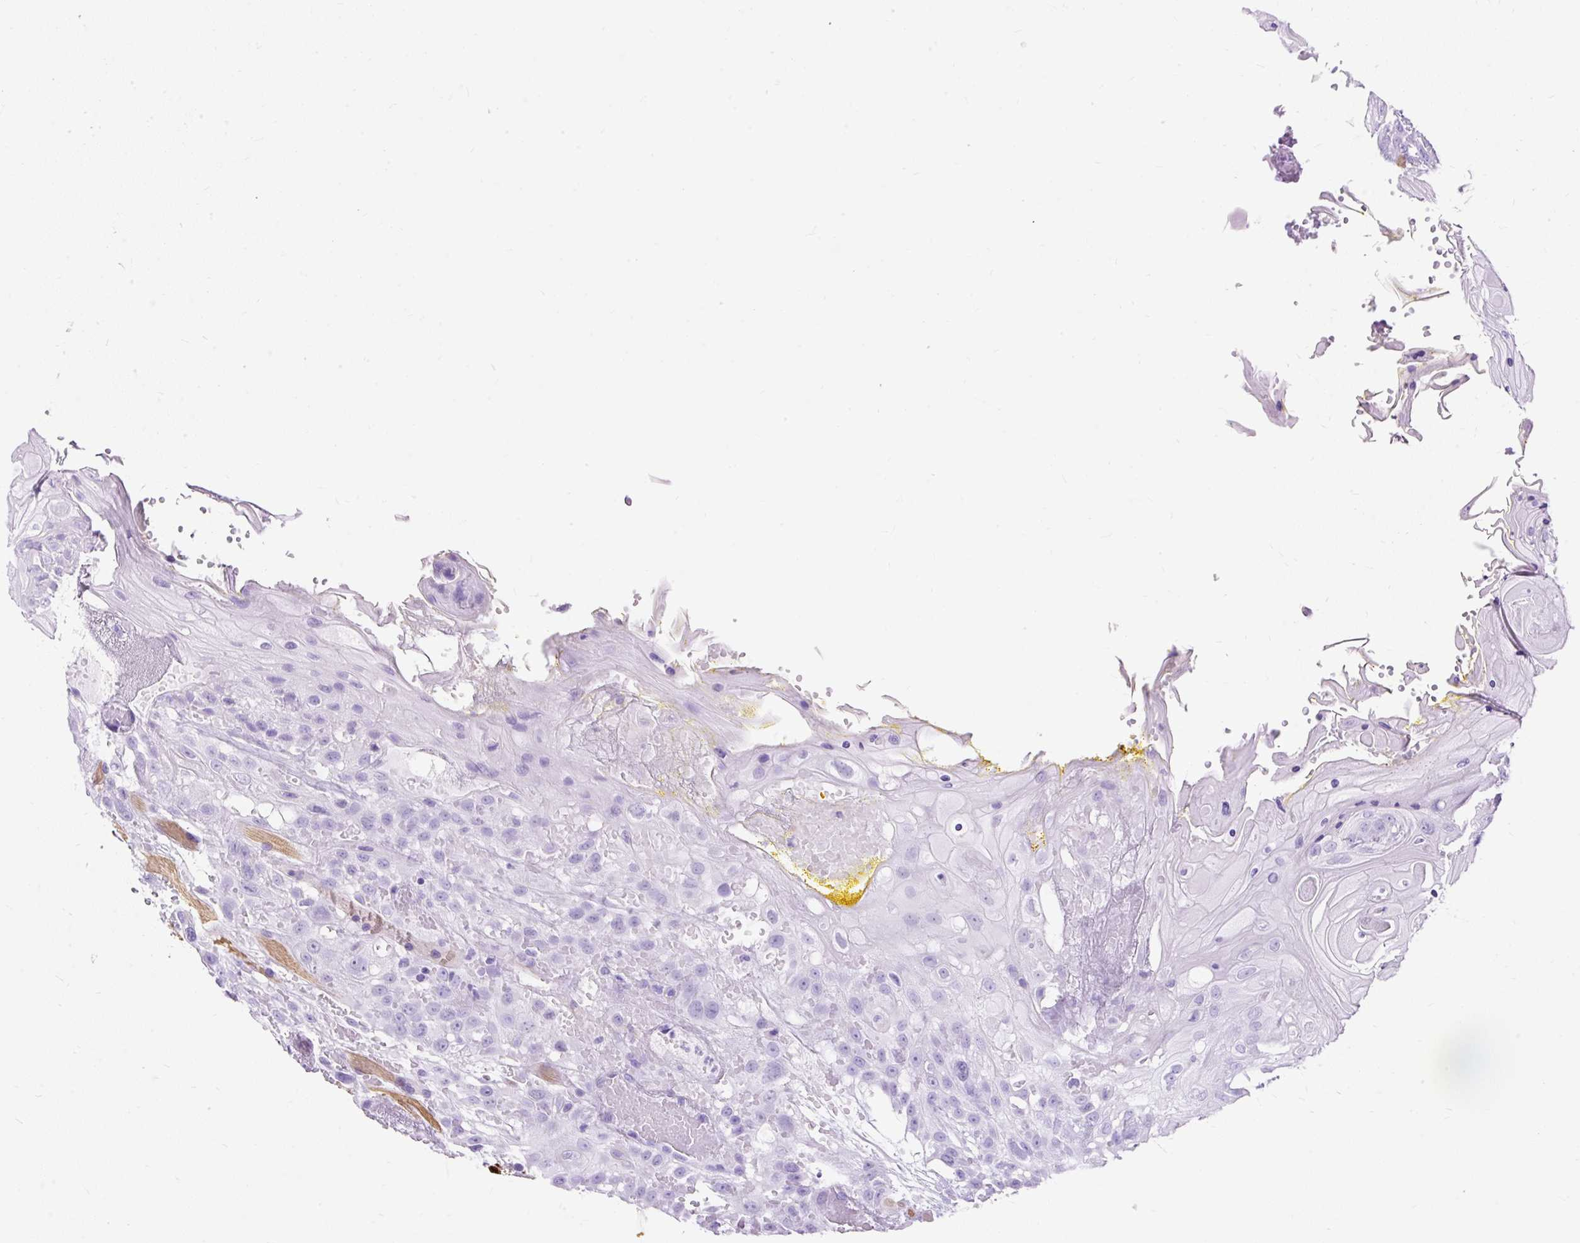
{"staining": {"intensity": "negative", "quantity": "none", "location": "none"}, "tissue": "head and neck cancer", "cell_type": "Tumor cells", "image_type": "cancer", "snomed": [{"axis": "morphology", "description": "Squamous cell carcinoma, NOS"}, {"axis": "topography", "description": "Head-Neck"}], "caption": "Immunohistochemistry micrograph of neoplastic tissue: human head and neck squamous cell carcinoma stained with DAB shows no significant protein staining in tumor cells.", "gene": "PVALB", "patient": {"sex": "female", "age": 43}}